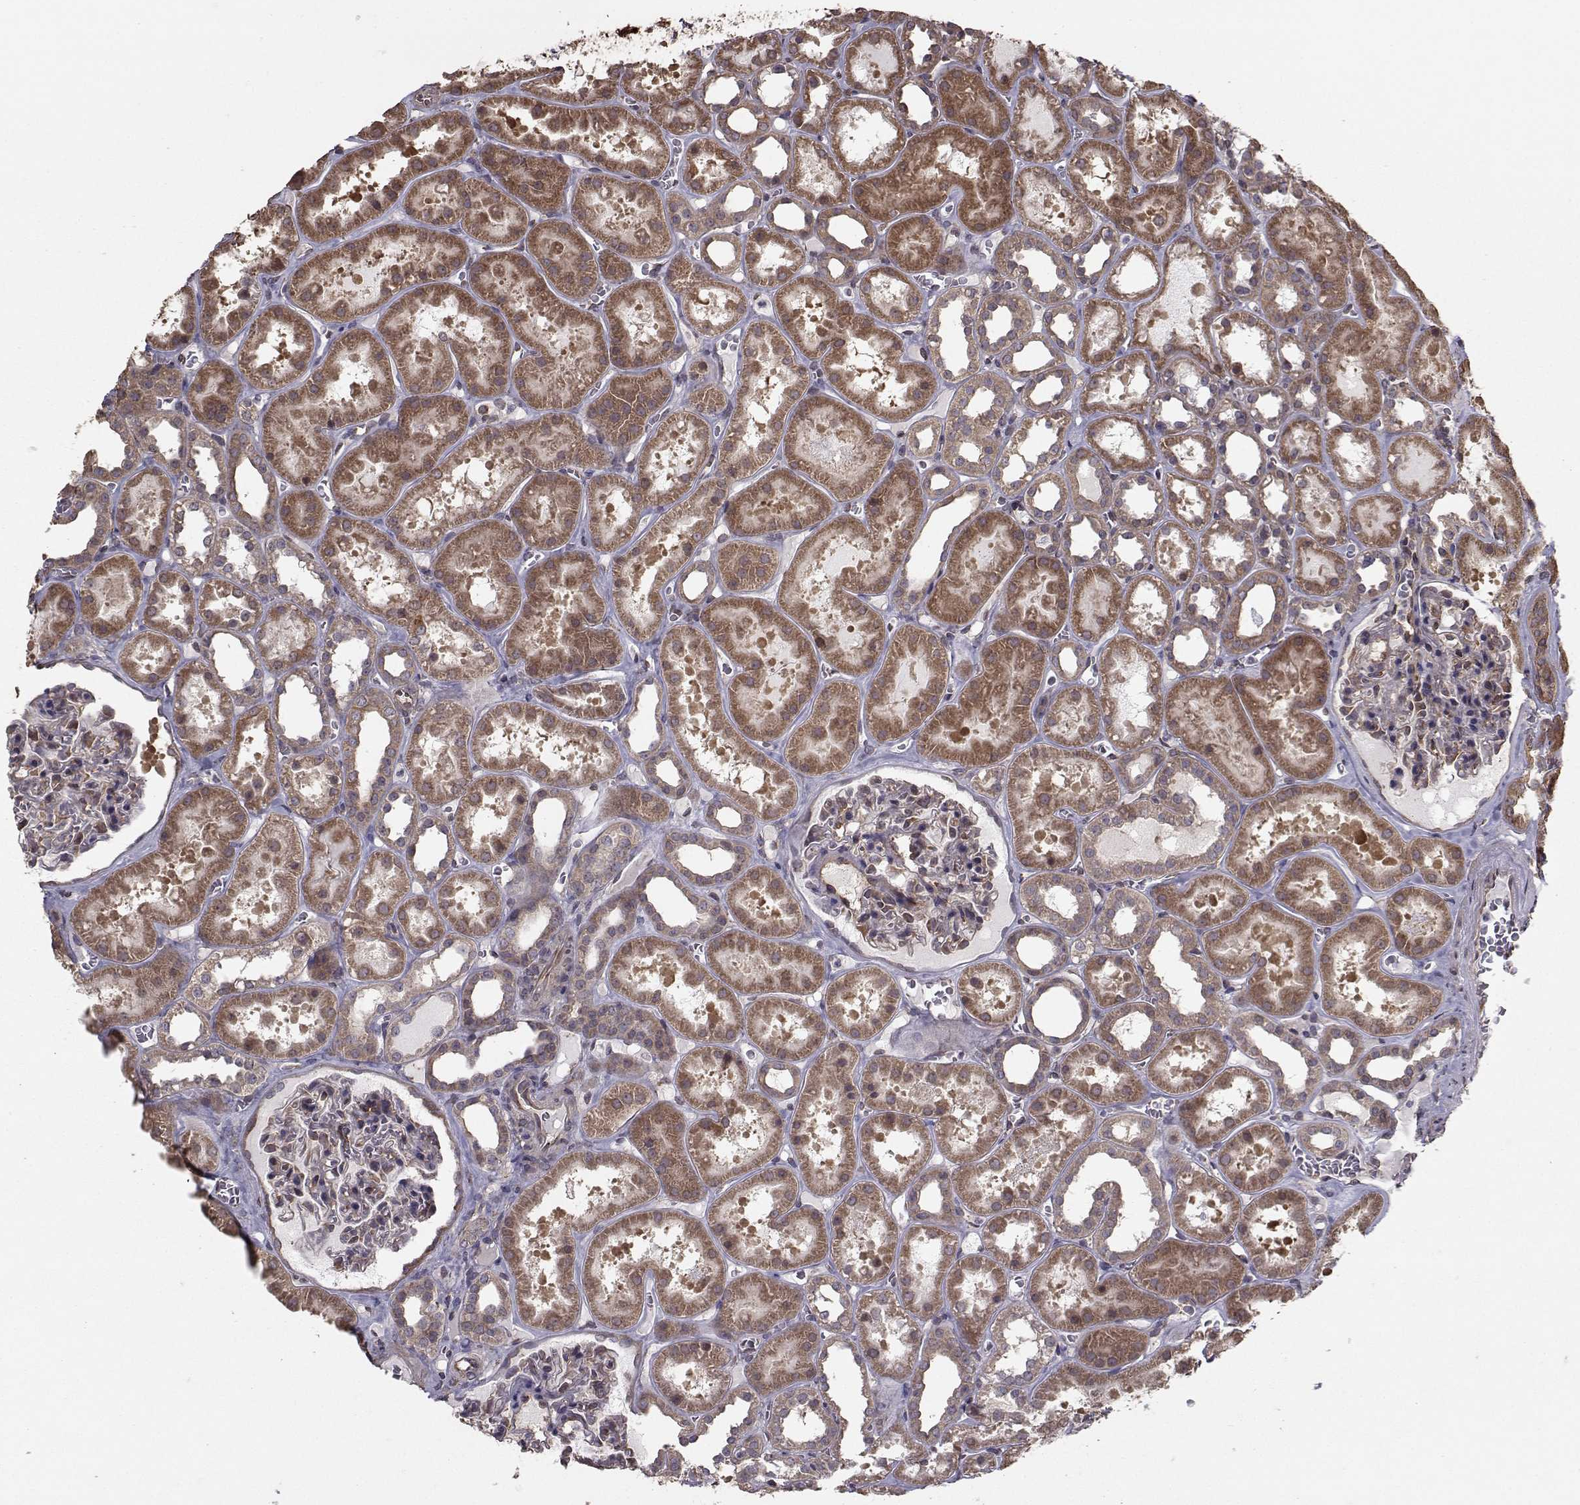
{"staining": {"intensity": "negative", "quantity": "none", "location": "none"}, "tissue": "kidney", "cell_type": "Cells in glomeruli", "image_type": "normal", "snomed": [{"axis": "morphology", "description": "Normal tissue, NOS"}, {"axis": "topography", "description": "Kidney"}], "caption": "Photomicrograph shows no protein positivity in cells in glomeruli of unremarkable kidney.", "gene": "TRIP10", "patient": {"sex": "female", "age": 41}}